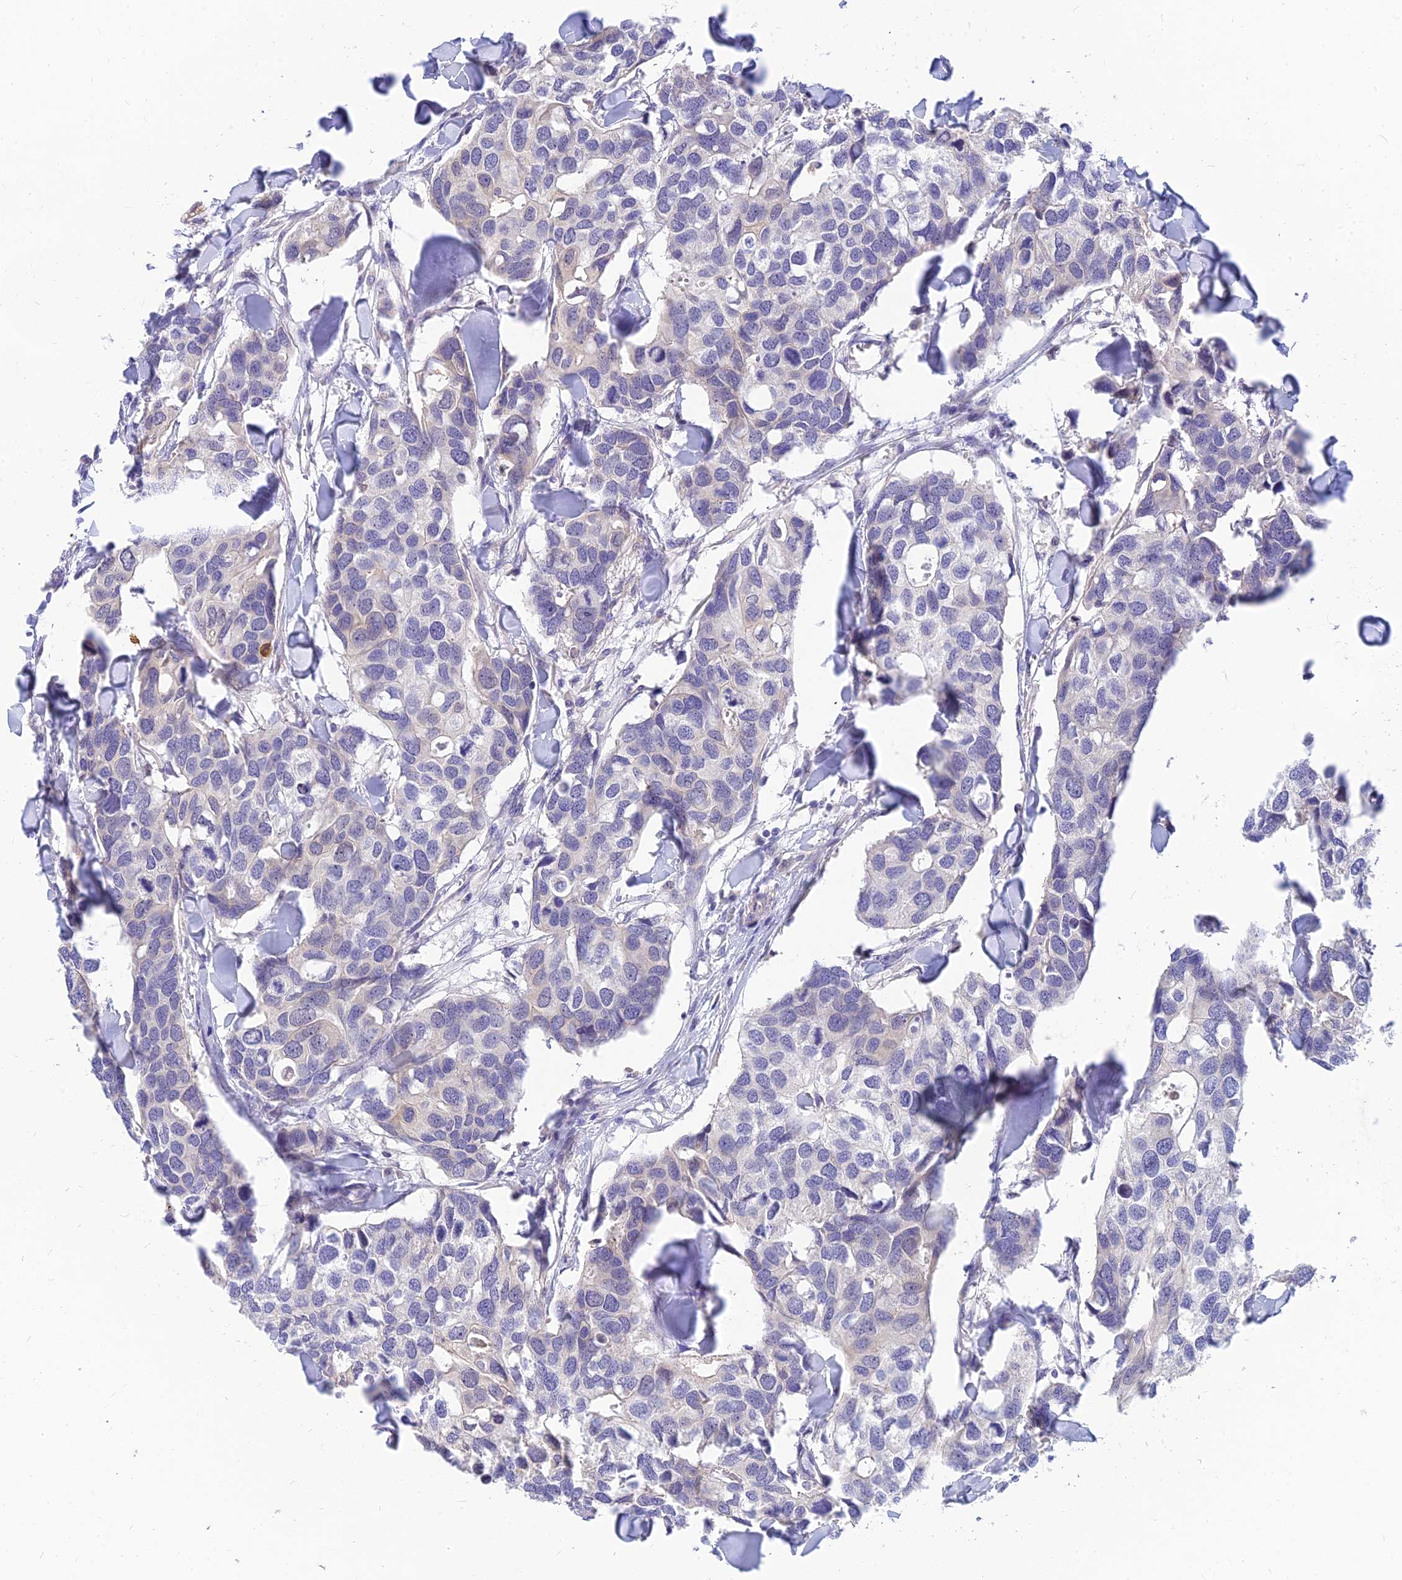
{"staining": {"intensity": "negative", "quantity": "none", "location": "none"}, "tissue": "breast cancer", "cell_type": "Tumor cells", "image_type": "cancer", "snomed": [{"axis": "morphology", "description": "Duct carcinoma"}, {"axis": "topography", "description": "Breast"}], "caption": "This is a photomicrograph of IHC staining of breast cancer (intraductal carcinoma), which shows no staining in tumor cells.", "gene": "ANKS4B", "patient": {"sex": "female", "age": 83}}